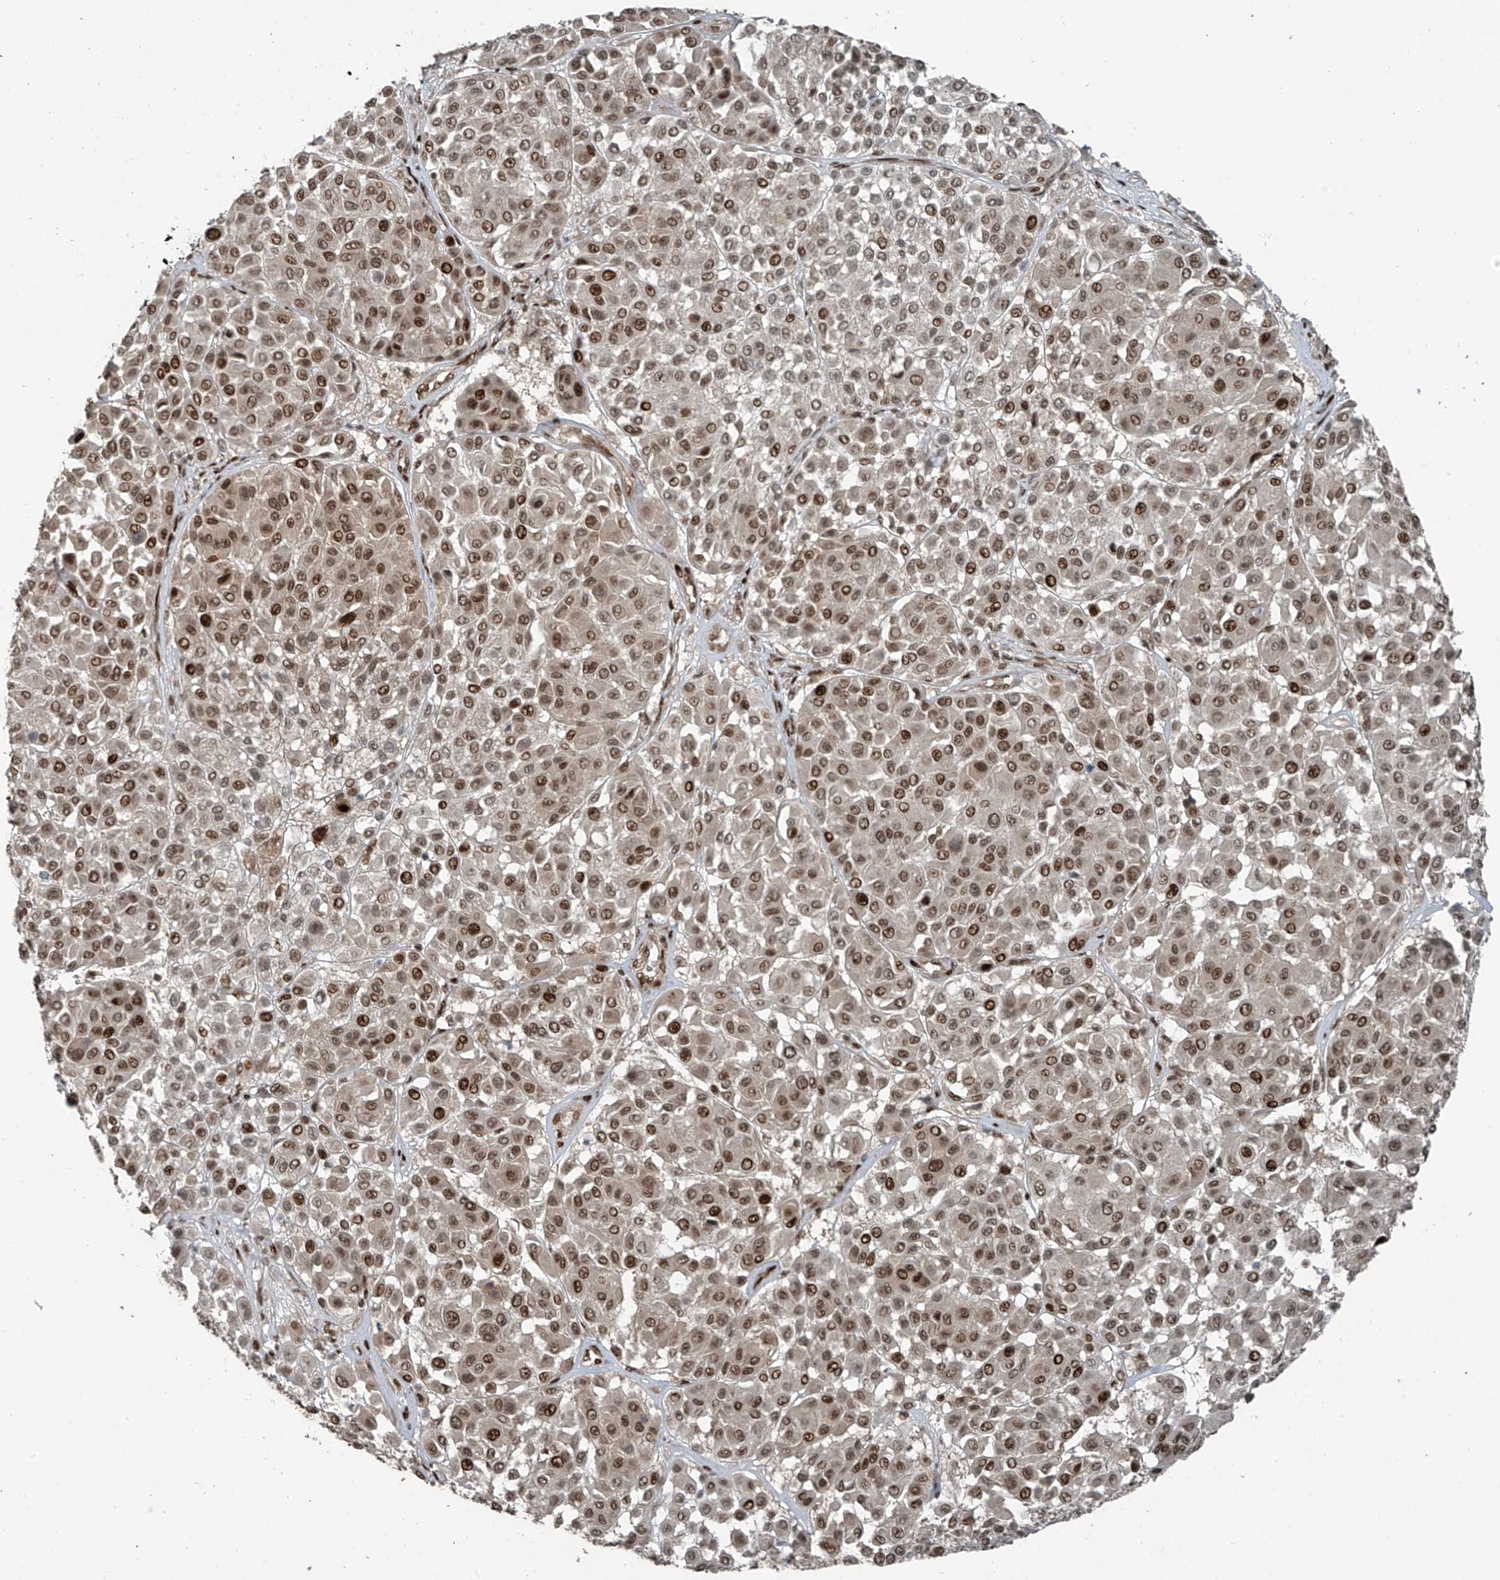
{"staining": {"intensity": "strong", "quantity": ">75%", "location": "nuclear"}, "tissue": "melanoma", "cell_type": "Tumor cells", "image_type": "cancer", "snomed": [{"axis": "morphology", "description": "Malignant melanoma, Metastatic site"}, {"axis": "topography", "description": "Soft tissue"}], "caption": "Immunohistochemical staining of human melanoma shows high levels of strong nuclear expression in approximately >75% of tumor cells.", "gene": "PCNP", "patient": {"sex": "male", "age": 41}}